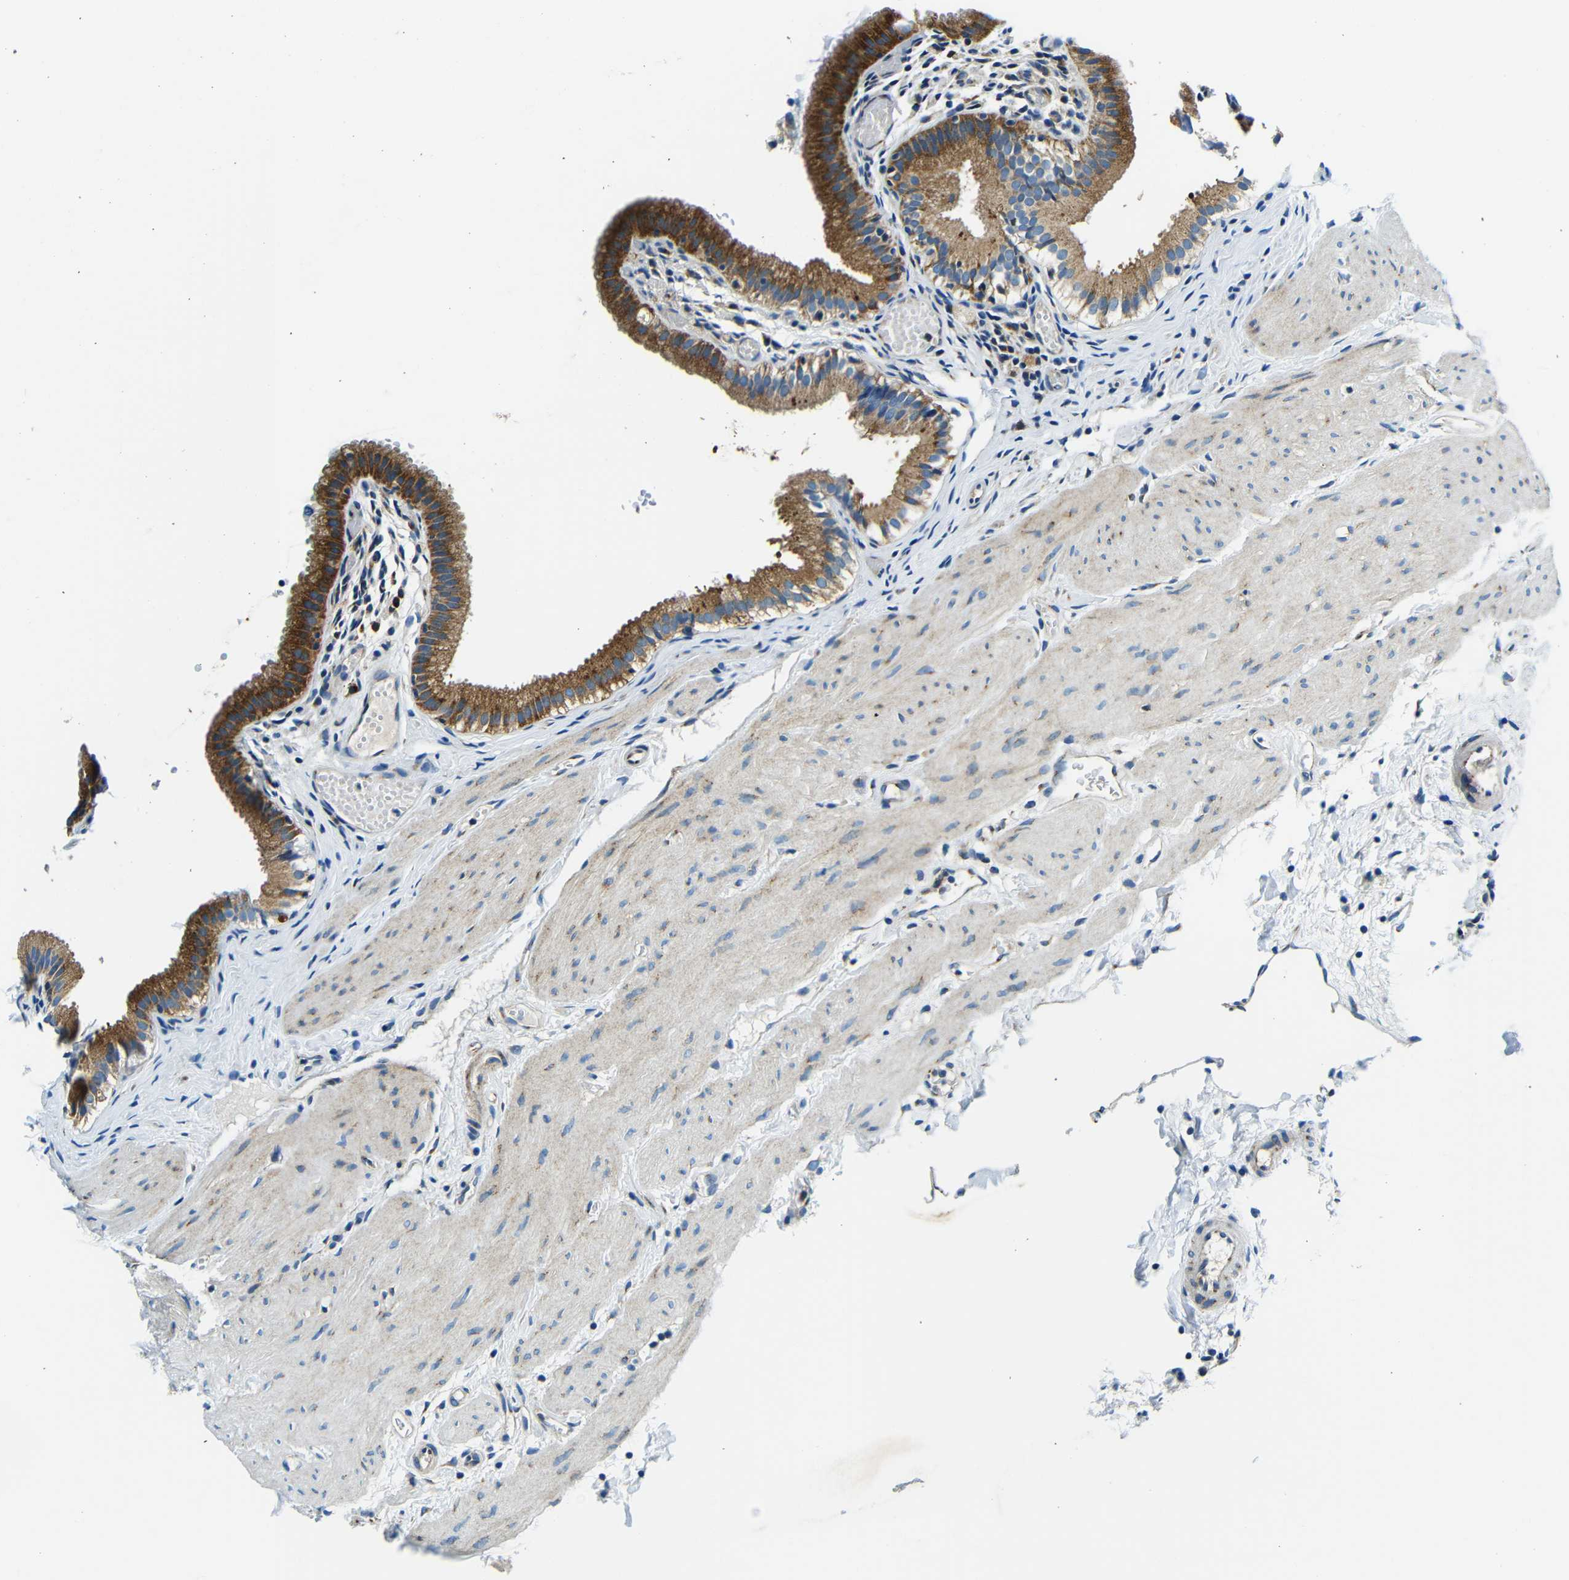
{"staining": {"intensity": "strong", "quantity": ">75%", "location": "cytoplasmic/membranous"}, "tissue": "gallbladder", "cell_type": "Glandular cells", "image_type": "normal", "snomed": [{"axis": "morphology", "description": "Normal tissue, NOS"}, {"axis": "topography", "description": "Gallbladder"}], "caption": "High-magnification brightfield microscopy of unremarkable gallbladder stained with DAB (3,3'-diaminobenzidine) (brown) and counterstained with hematoxylin (blue). glandular cells exhibit strong cytoplasmic/membranous positivity is appreciated in approximately>75% of cells. Nuclei are stained in blue.", "gene": "USO1", "patient": {"sex": "female", "age": 26}}